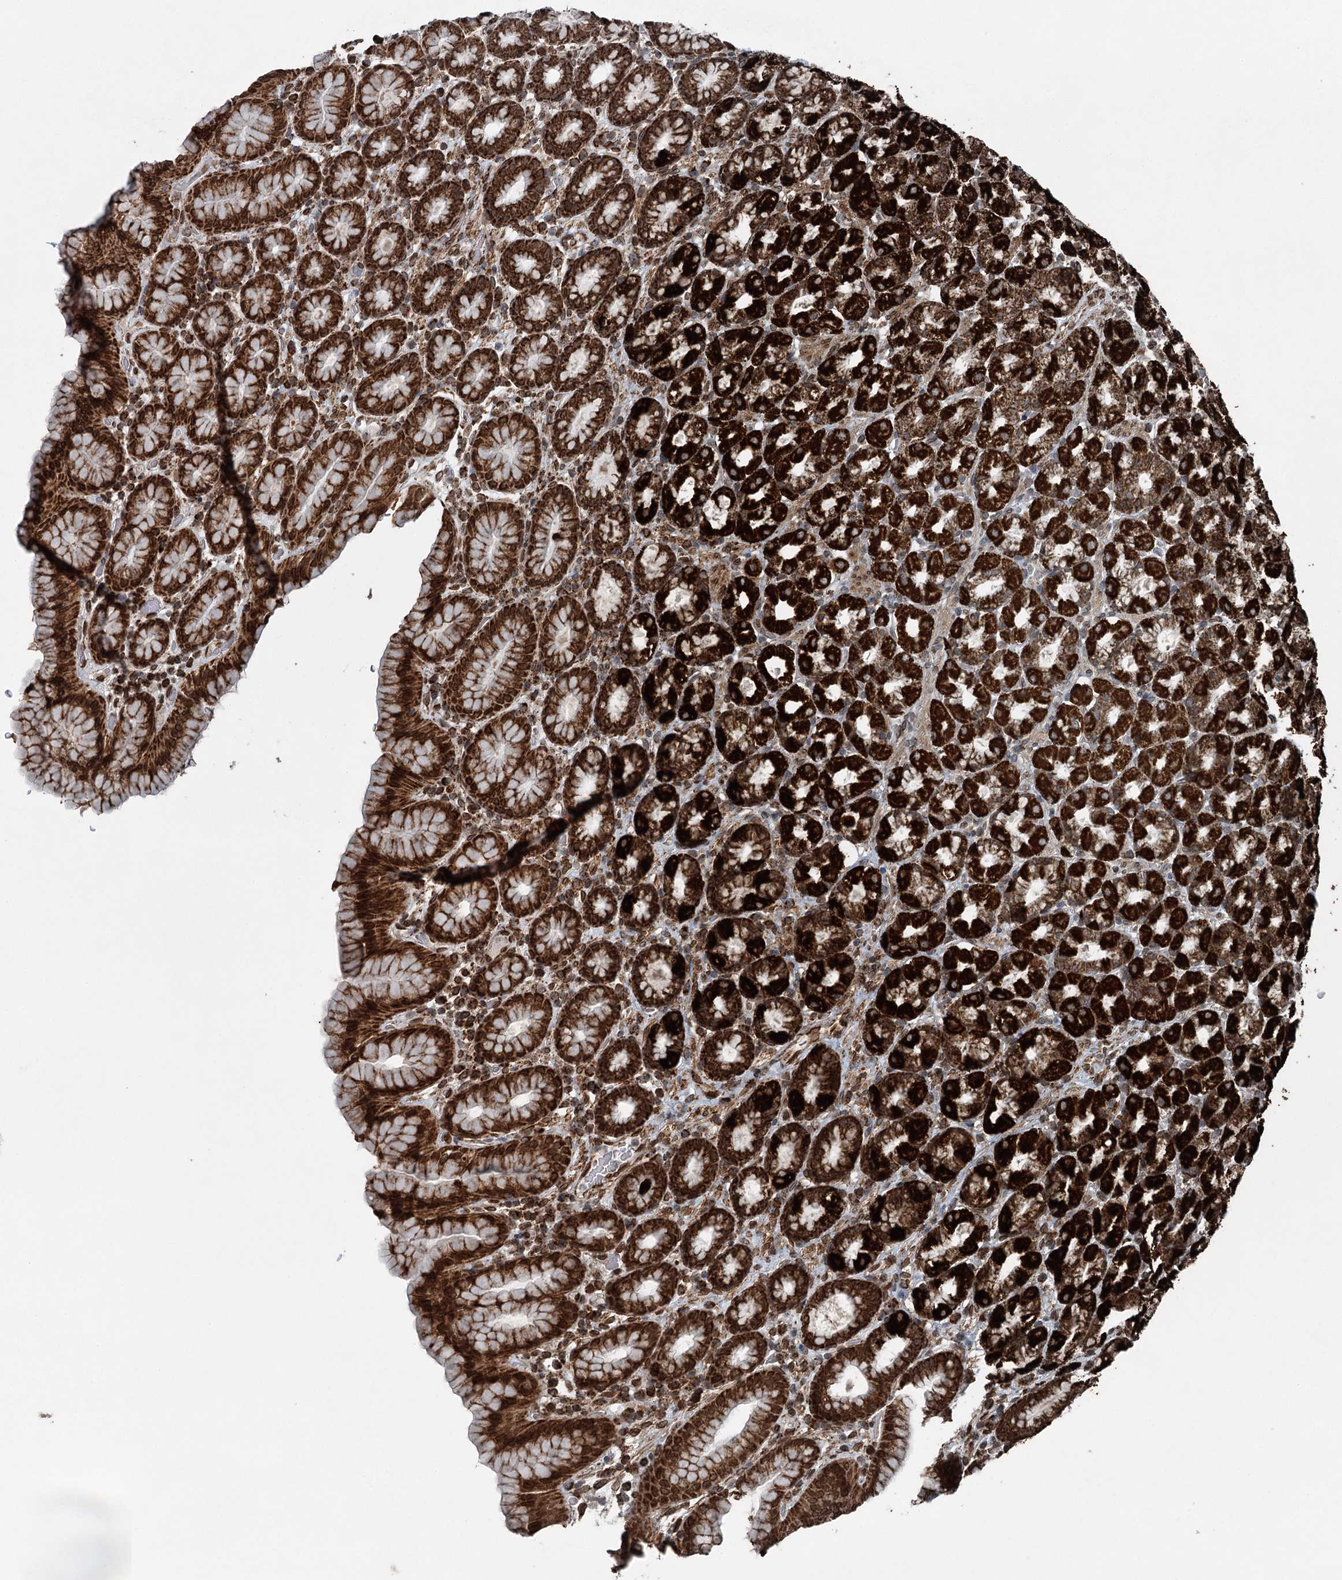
{"staining": {"intensity": "strong", "quantity": ">75%", "location": "cytoplasmic/membranous"}, "tissue": "stomach", "cell_type": "Glandular cells", "image_type": "normal", "snomed": [{"axis": "morphology", "description": "Normal tissue, NOS"}, {"axis": "topography", "description": "Stomach, upper"}], "caption": "High-power microscopy captured an IHC micrograph of normal stomach, revealing strong cytoplasmic/membranous expression in about >75% of glandular cells.", "gene": "BCKDHA", "patient": {"sex": "male", "age": 68}}